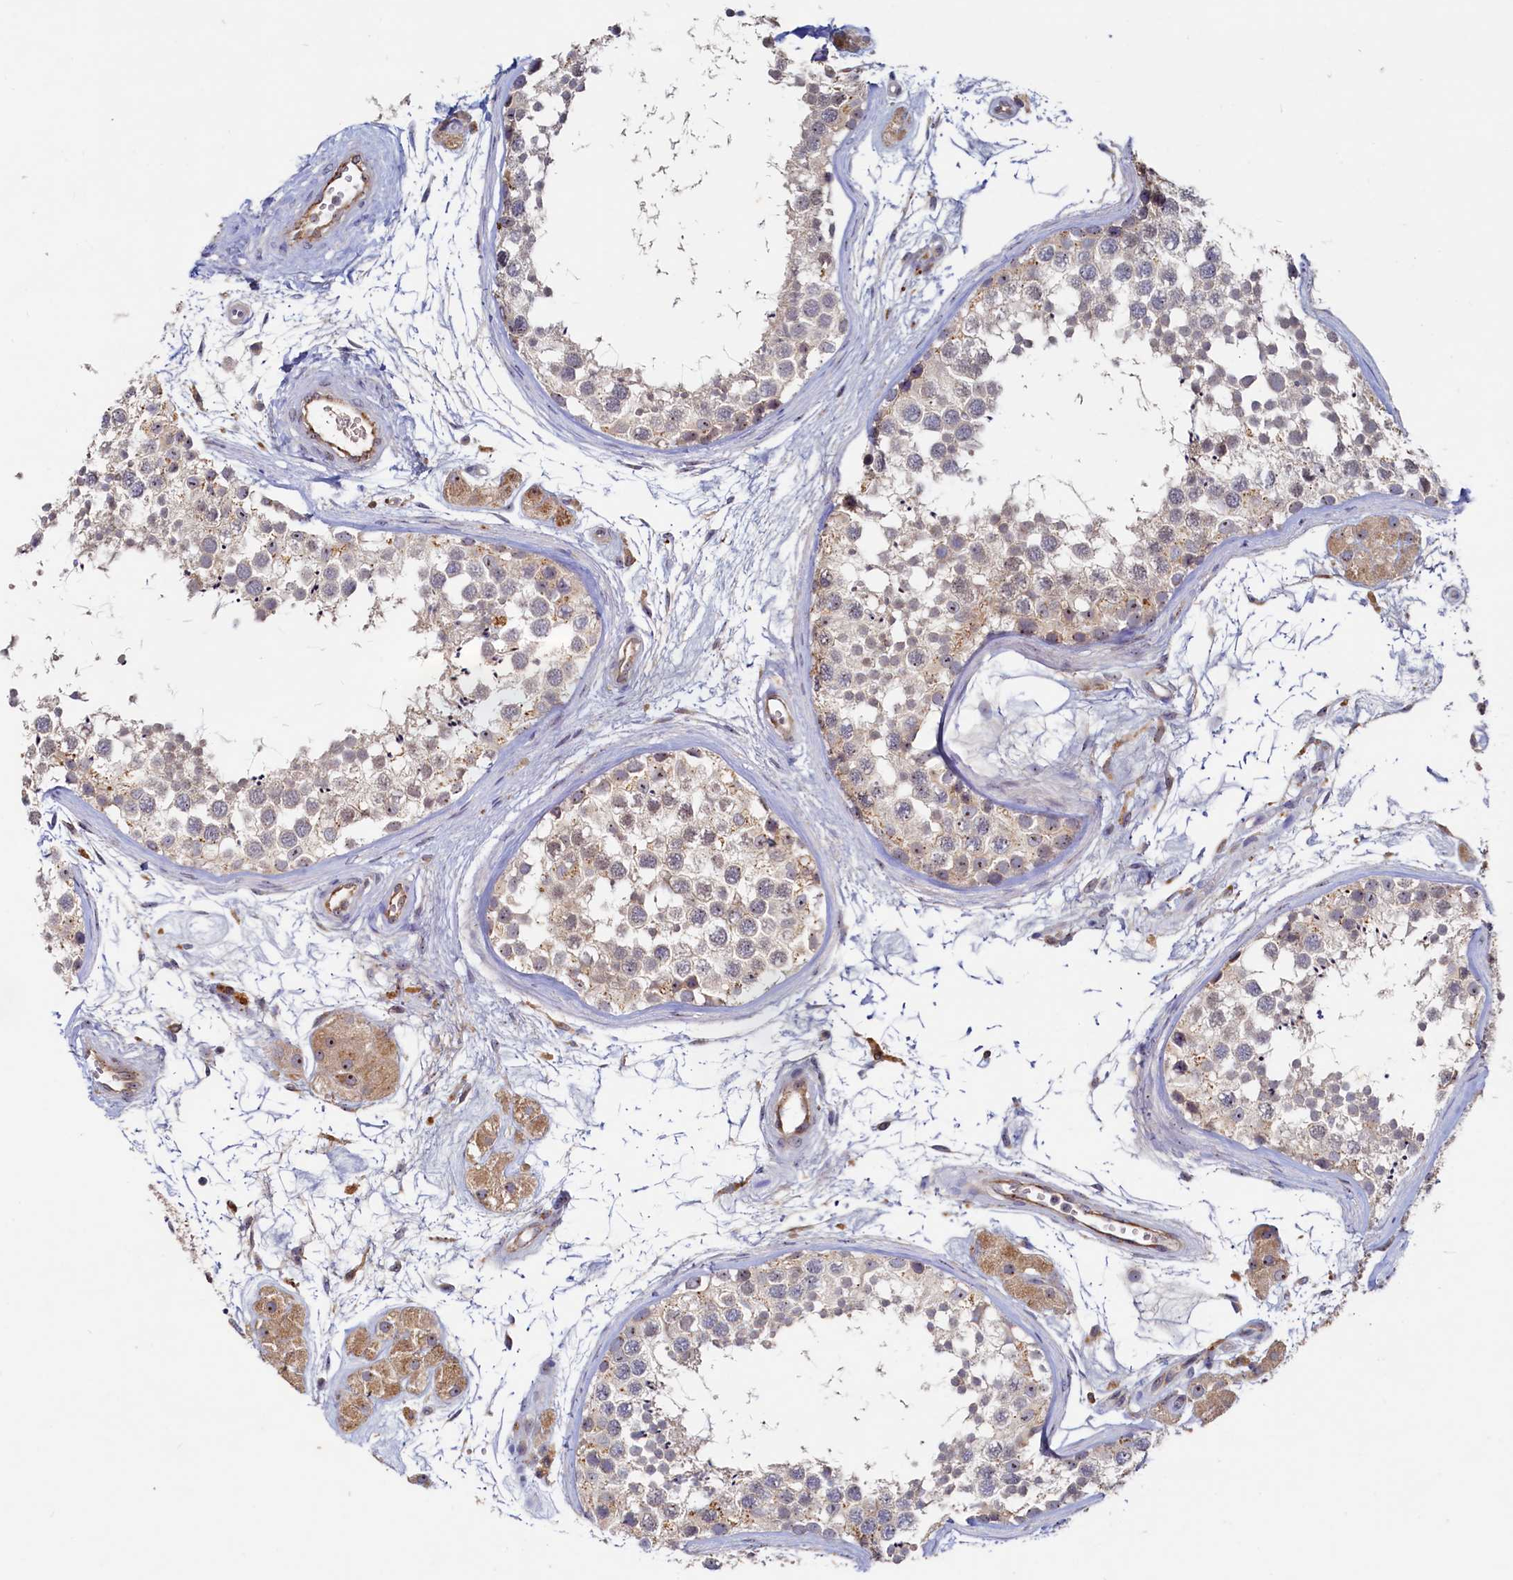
{"staining": {"intensity": "weak", "quantity": "25%-75%", "location": "cytoplasmic/membranous,nuclear"}, "tissue": "testis", "cell_type": "Cells in seminiferous ducts", "image_type": "normal", "snomed": [{"axis": "morphology", "description": "Normal tissue, NOS"}, {"axis": "topography", "description": "Testis"}], "caption": "This photomicrograph demonstrates immunohistochemistry staining of normal testis, with low weak cytoplasmic/membranous,nuclear staining in about 25%-75% of cells in seminiferous ducts.", "gene": "RGS7BP", "patient": {"sex": "male", "age": 56}}